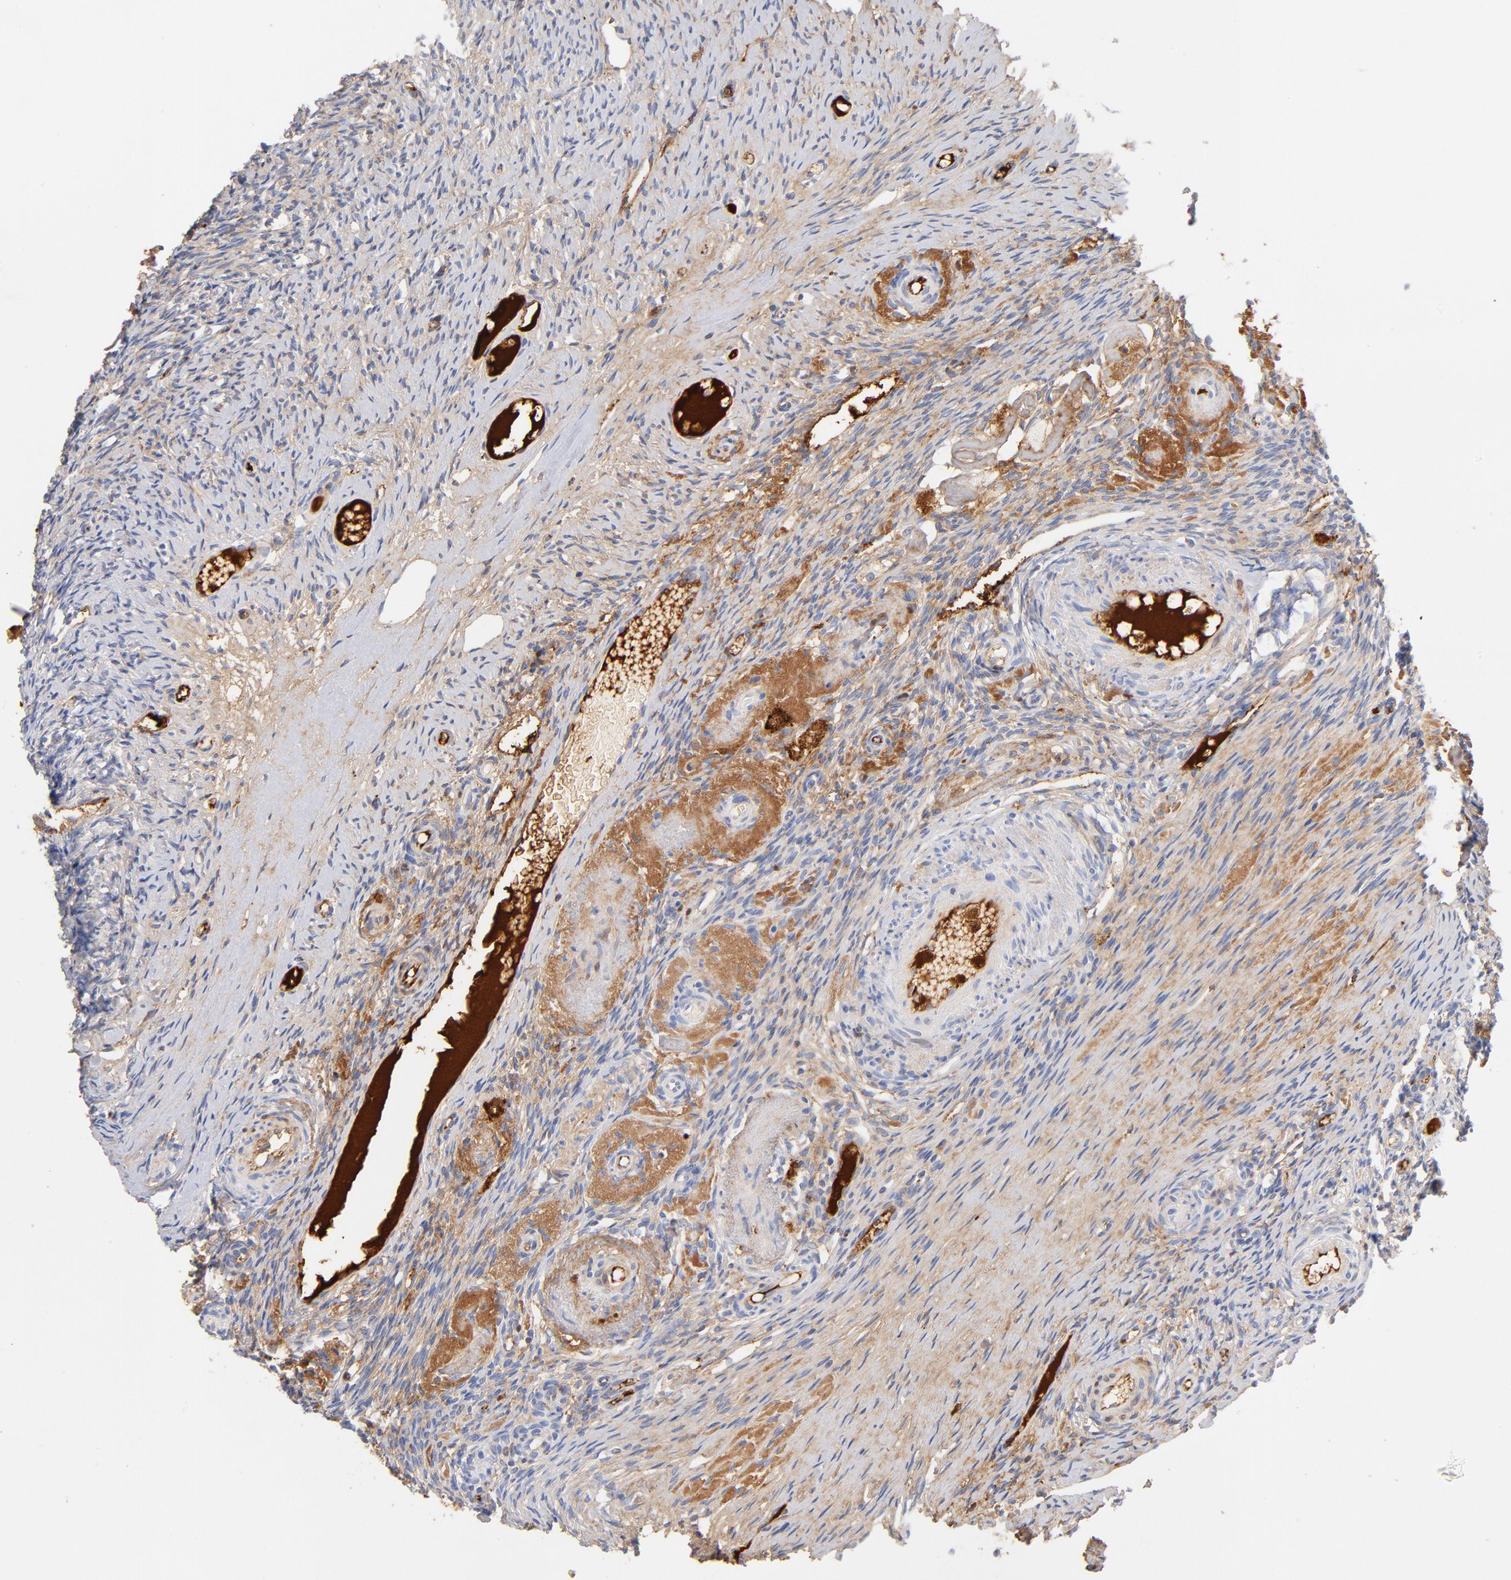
{"staining": {"intensity": "negative", "quantity": "none", "location": "none"}, "tissue": "ovary", "cell_type": "Ovarian stroma cells", "image_type": "normal", "snomed": [{"axis": "morphology", "description": "Normal tissue, NOS"}, {"axis": "topography", "description": "Ovary"}], "caption": "A high-resolution image shows IHC staining of unremarkable ovary, which demonstrates no significant staining in ovarian stroma cells.", "gene": "C3", "patient": {"sex": "female", "age": 60}}